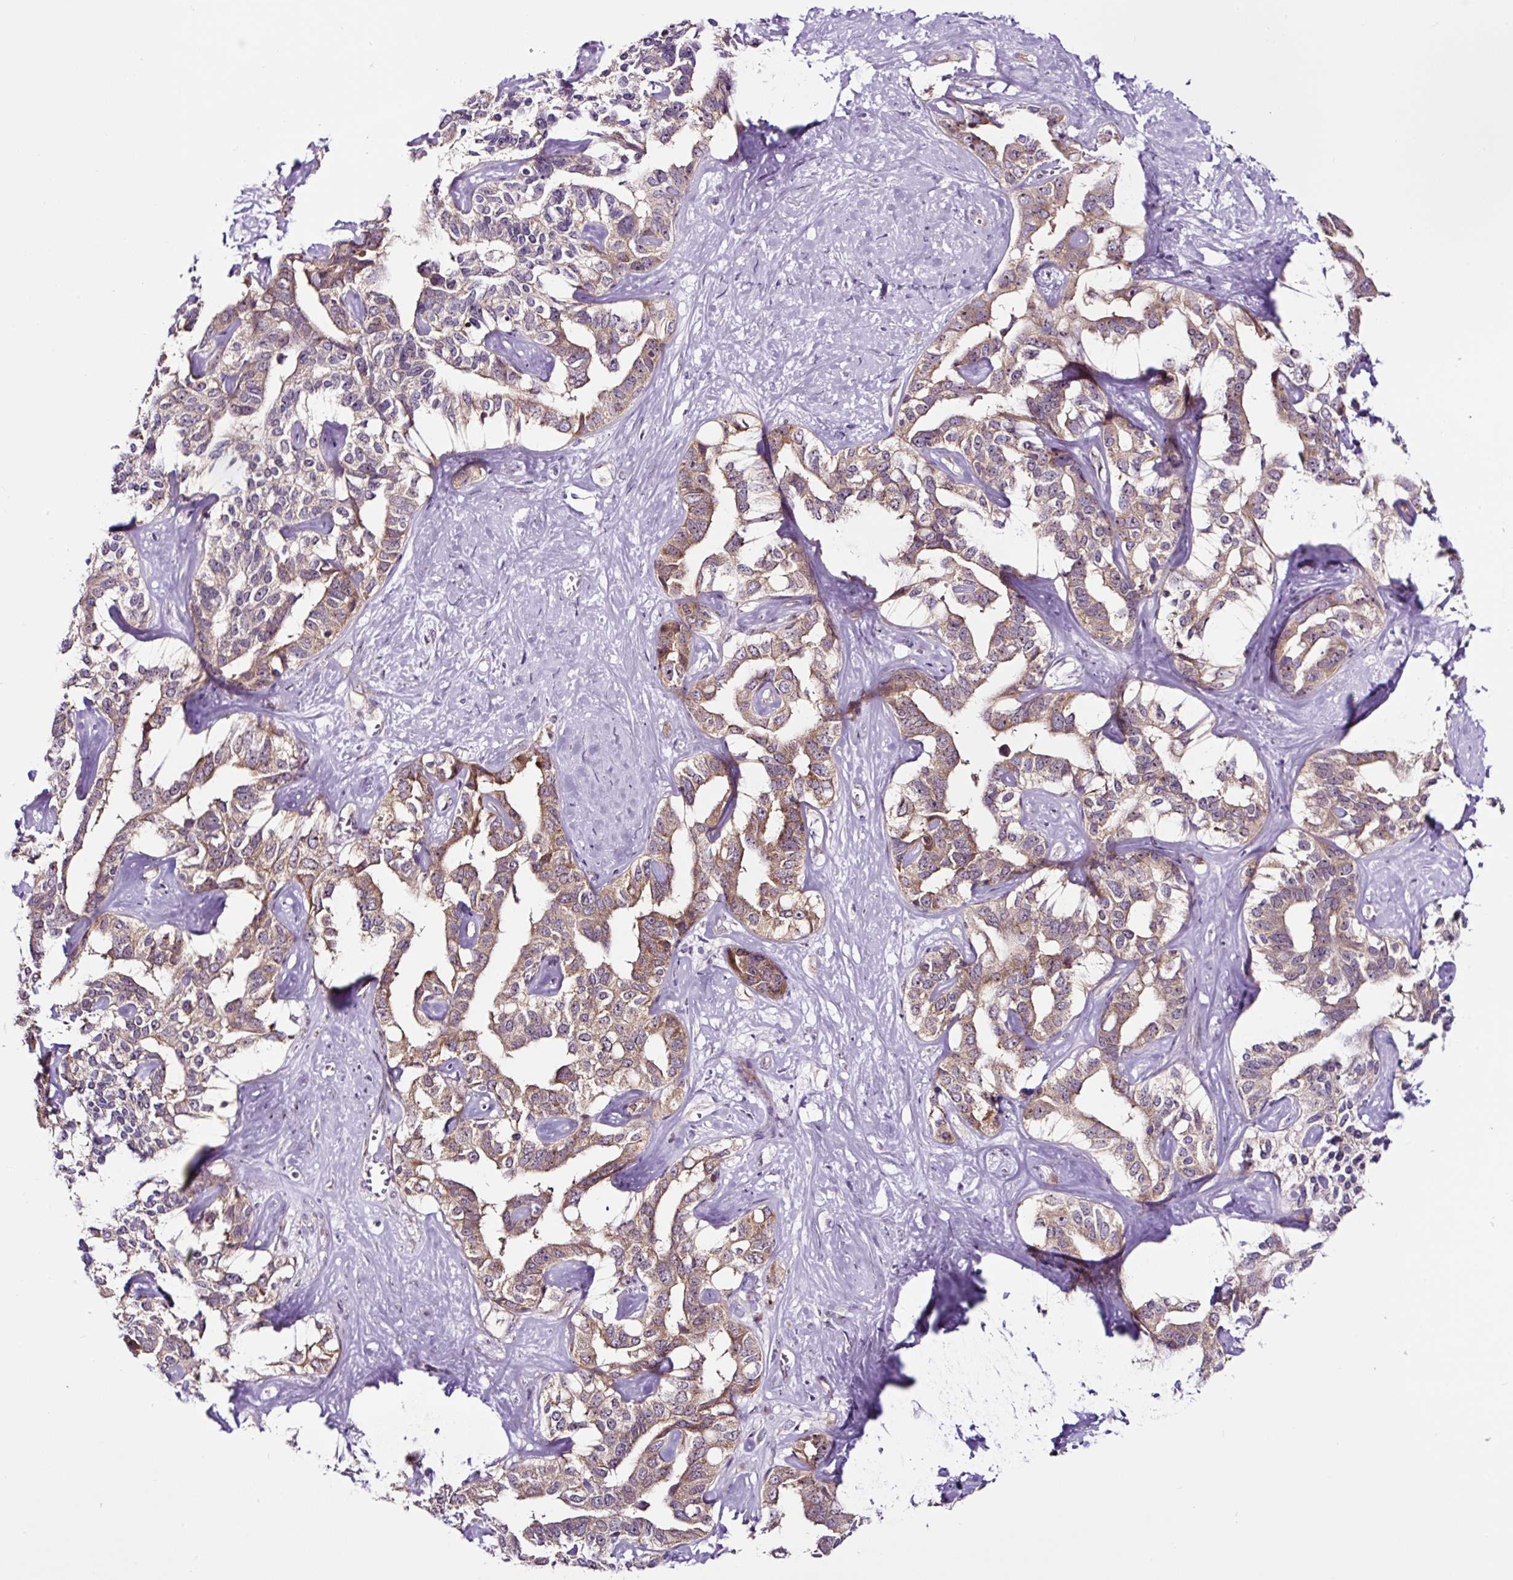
{"staining": {"intensity": "weak", "quantity": ">75%", "location": "cytoplasmic/membranous"}, "tissue": "liver cancer", "cell_type": "Tumor cells", "image_type": "cancer", "snomed": [{"axis": "morphology", "description": "Cholangiocarcinoma"}, {"axis": "topography", "description": "Liver"}], "caption": "Approximately >75% of tumor cells in human liver cancer (cholangiocarcinoma) reveal weak cytoplasmic/membranous protein positivity as visualized by brown immunohistochemical staining.", "gene": "NOM1", "patient": {"sex": "male", "age": 59}}